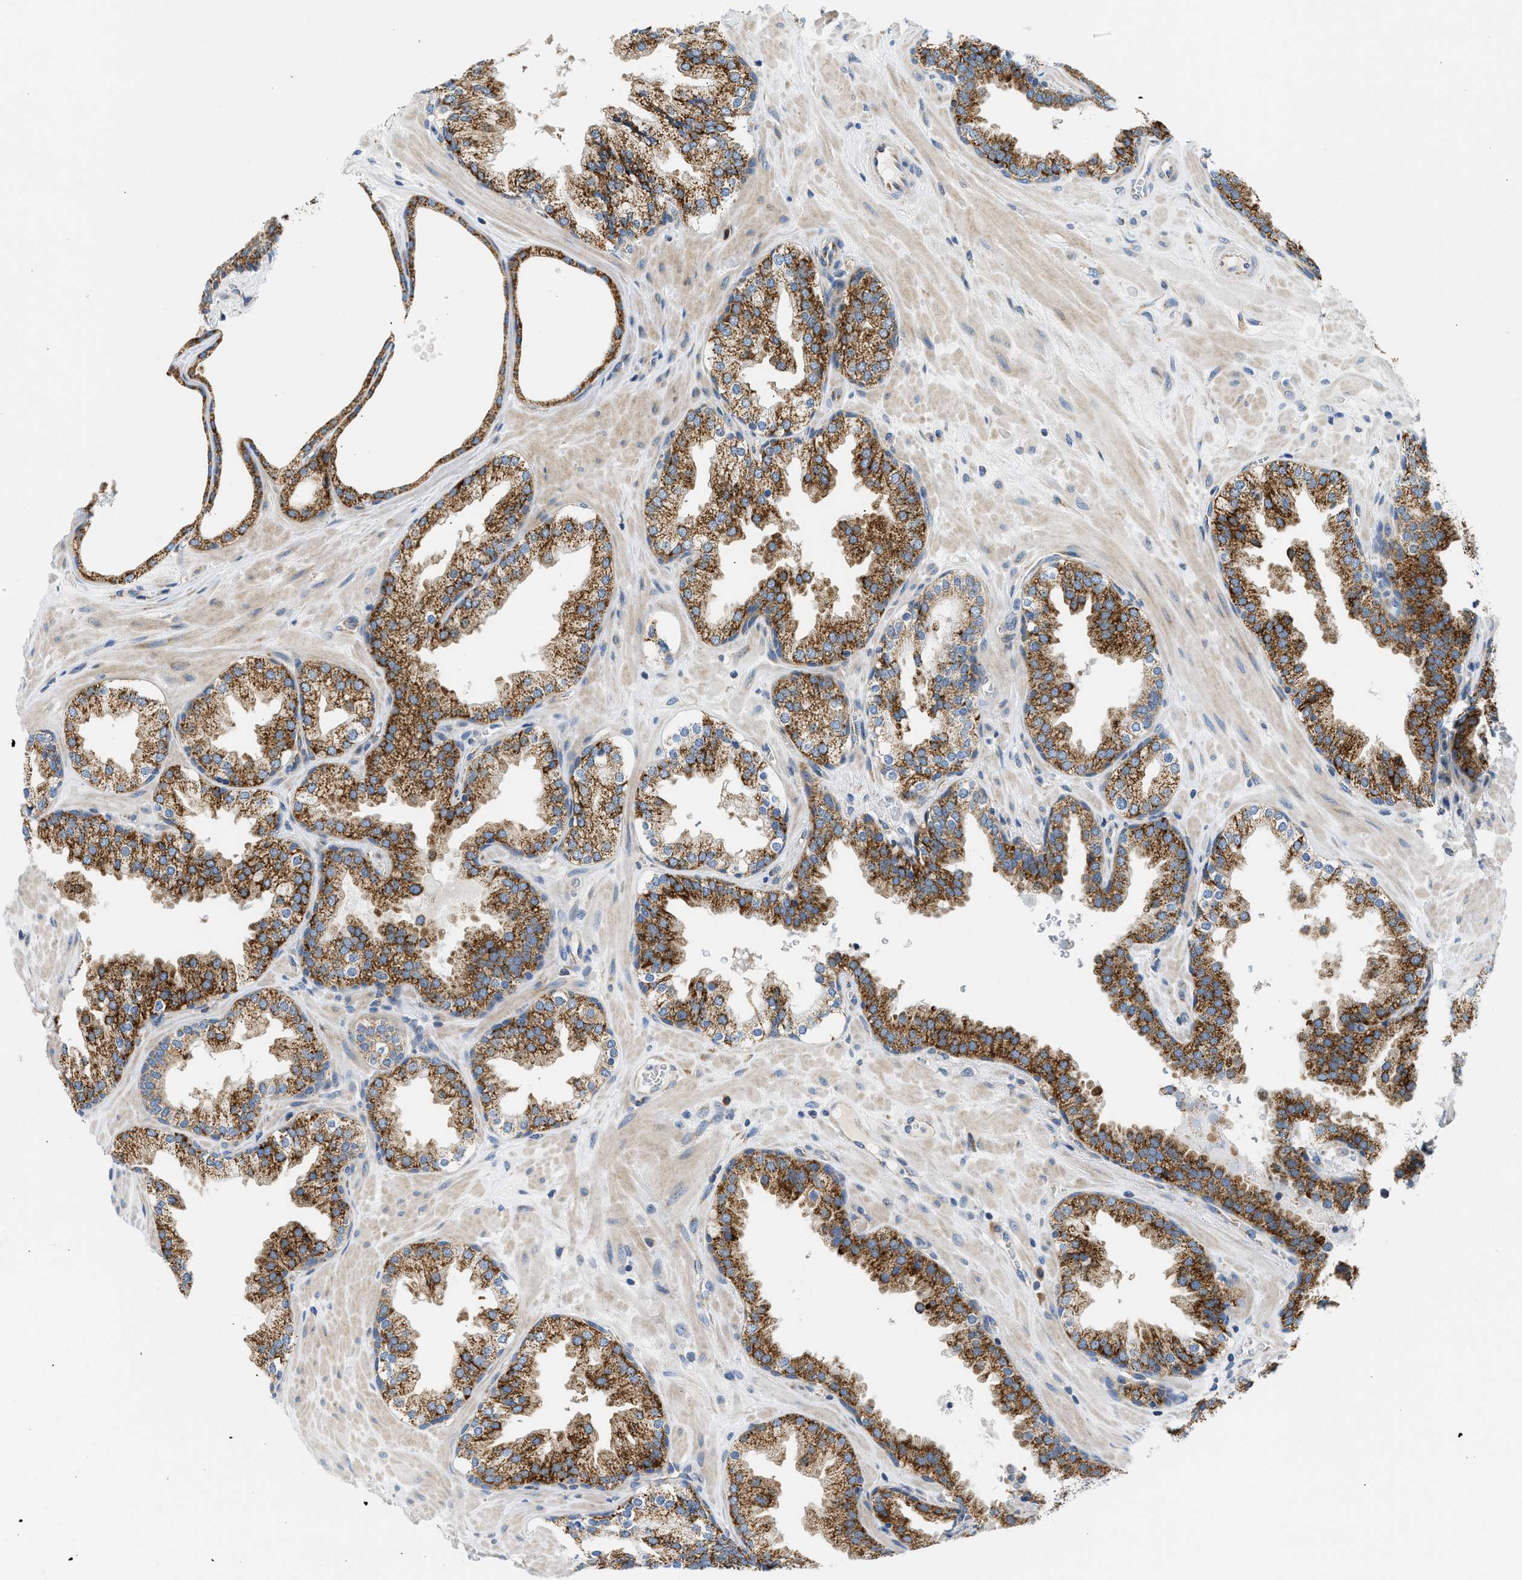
{"staining": {"intensity": "strong", "quantity": ">75%", "location": "cytoplasmic/membranous"}, "tissue": "prostate", "cell_type": "Glandular cells", "image_type": "normal", "snomed": [{"axis": "morphology", "description": "Normal tissue, NOS"}, {"axis": "topography", "description": "Prostate"}], "caption": "Prostate stained with DAB IHC reveals high levels of strong cytoplasmic/membranous positivity in approximately >75% of glandular cells.", "gene": "CAMKK2", "patient": {"sex": "male", "age": 51}}